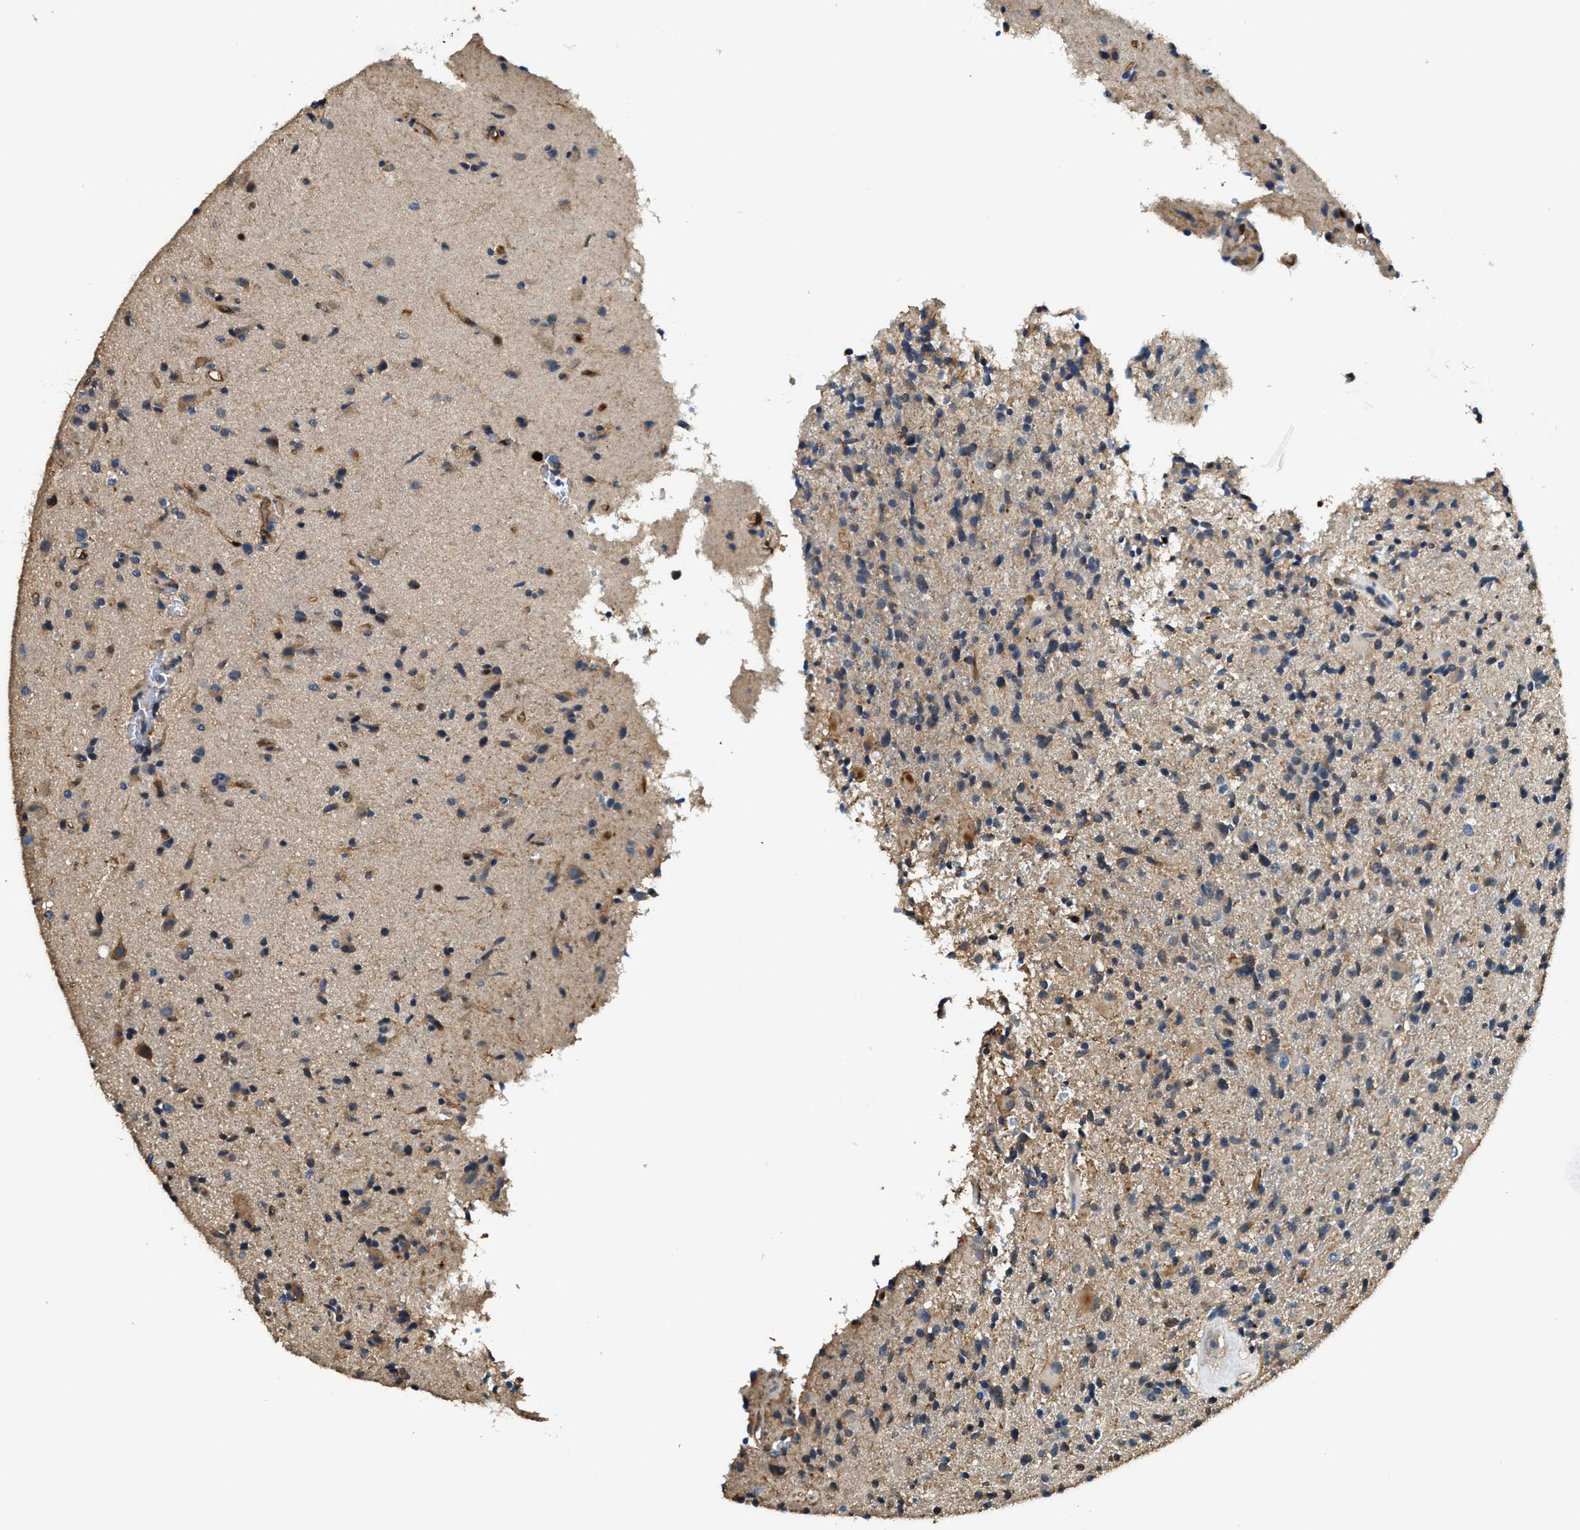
{"staining": {"intensity": "weak", "quantity": "<25%", "location": "cytoplasmic/membranous"}, "tissue": "glioma", "cell_type": "Tumor cells", "image_type": "cancer", "snomed": [{"axis": "morphology", "description": "Glioma, malignant, High grade"}, {"axis": "topography", "description": "Brain"}], "caption": "An immunohistochemistry (IHC) histopathology image of malignant glioma (high-grade) is shown. There is no staining in tumor cells of malignant glioma (high-grade). Brightfield microscopy of immunohistochemistry stained with DAB (brown) and hematoxylin (blue), captured at high magnification.", "gene": "ANXA3", "patient": {"sex": "male", "age": 72}}